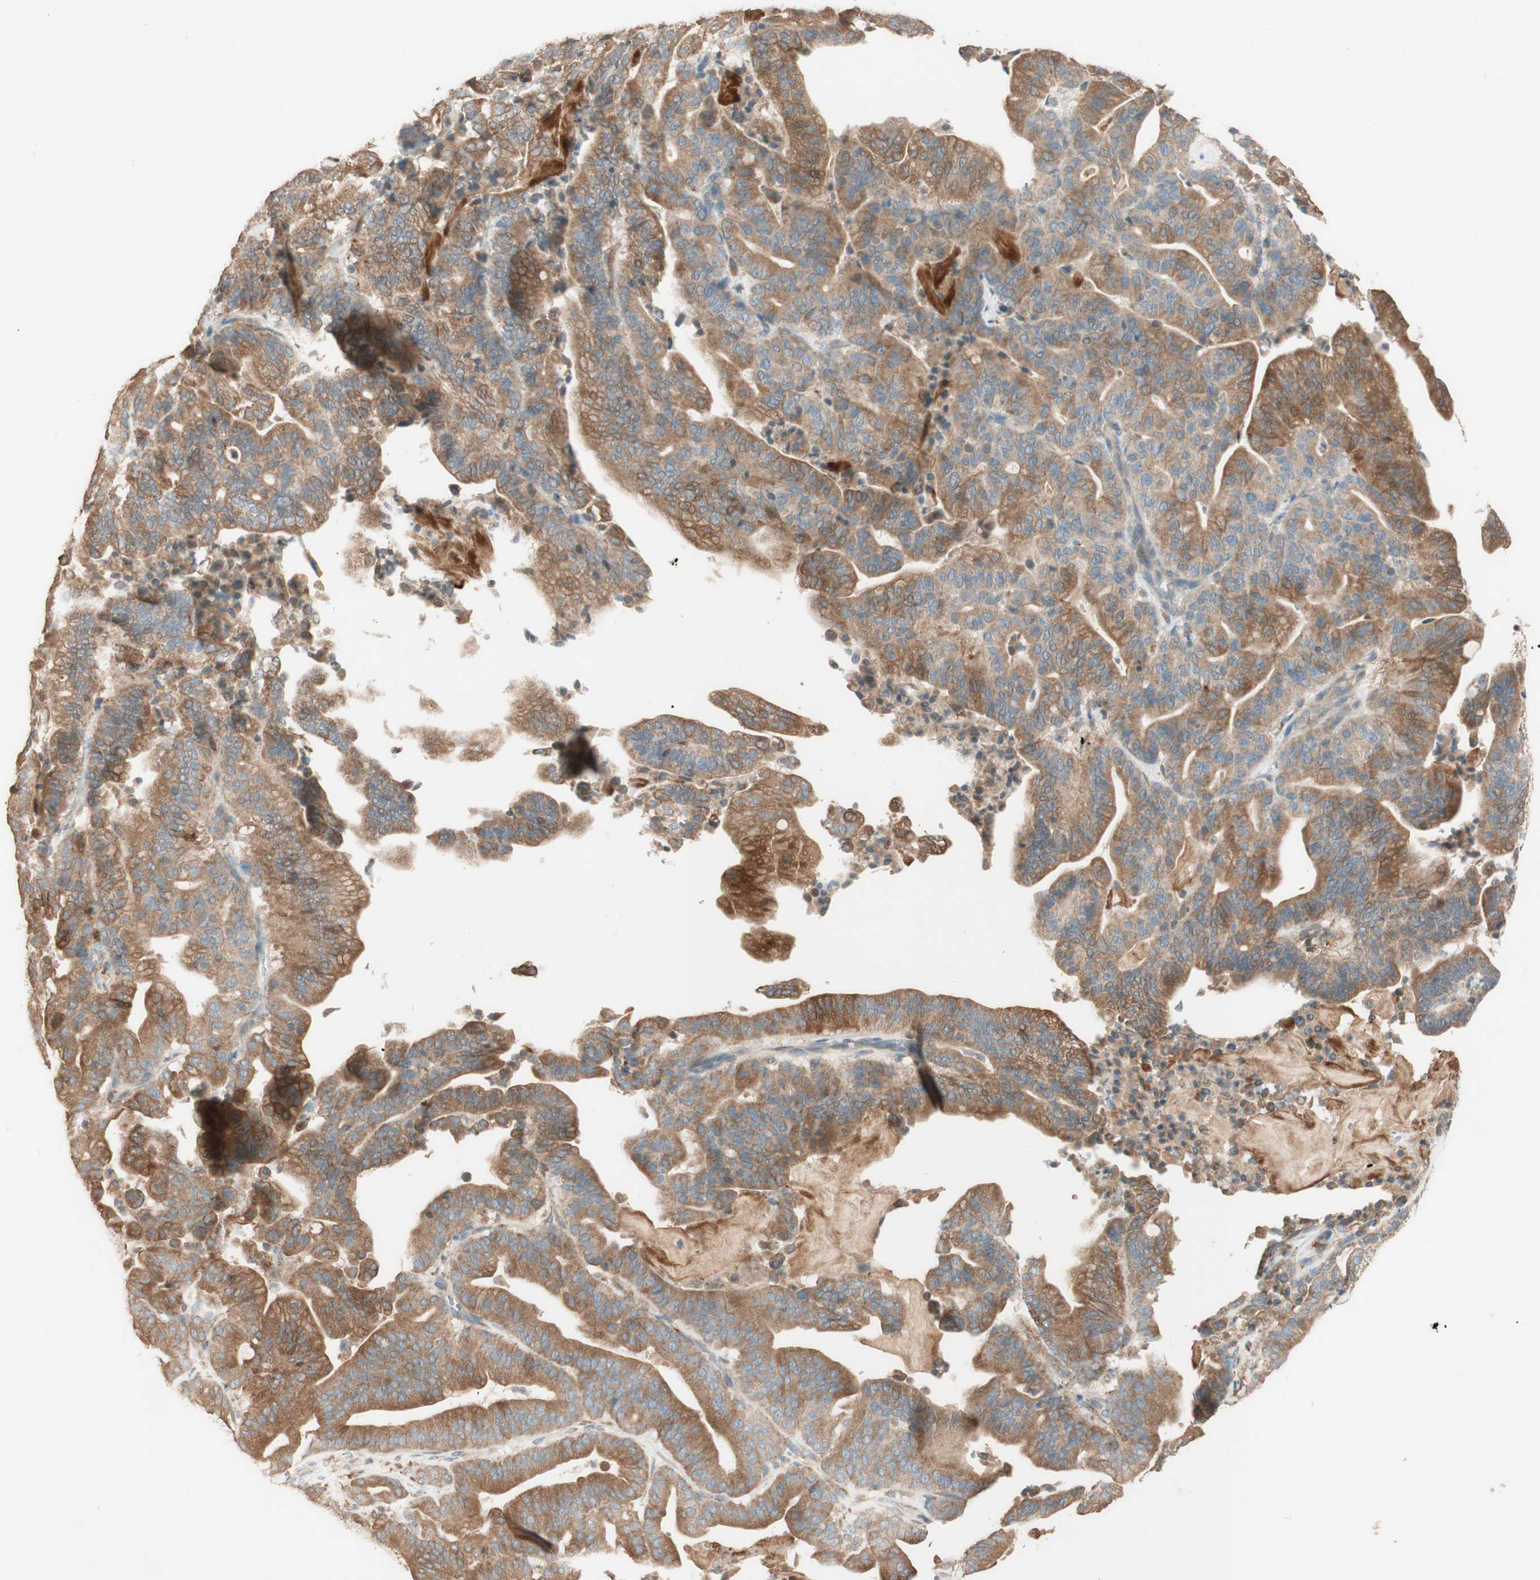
{"staining": {"intensity": "moderate", "quantity": ">75%", "location": "cytoplasmic/membranous"}, "tissue": "pancreatic cancer", "cell_type": "Tumor cells", "image_type": "cancer", "snomed": [{"axis": "morphology", "description": "Adenocarcinoma, NOS"}, {"axis": "topography", "description": "Pancreas"}], "caption": "IHC photomicrograph of neoplastic tissue: pancreatic adenocarcinoma stained using immunohistochemistry exhibits medium levels of moderate protein expression localized specifically in the cytoplasmic/membranous of tumor cells, appearing as a cytoplasmic/membranous brown color.", "gene": "CLCN2", "patient": {"sex": "male", "age": 63}}